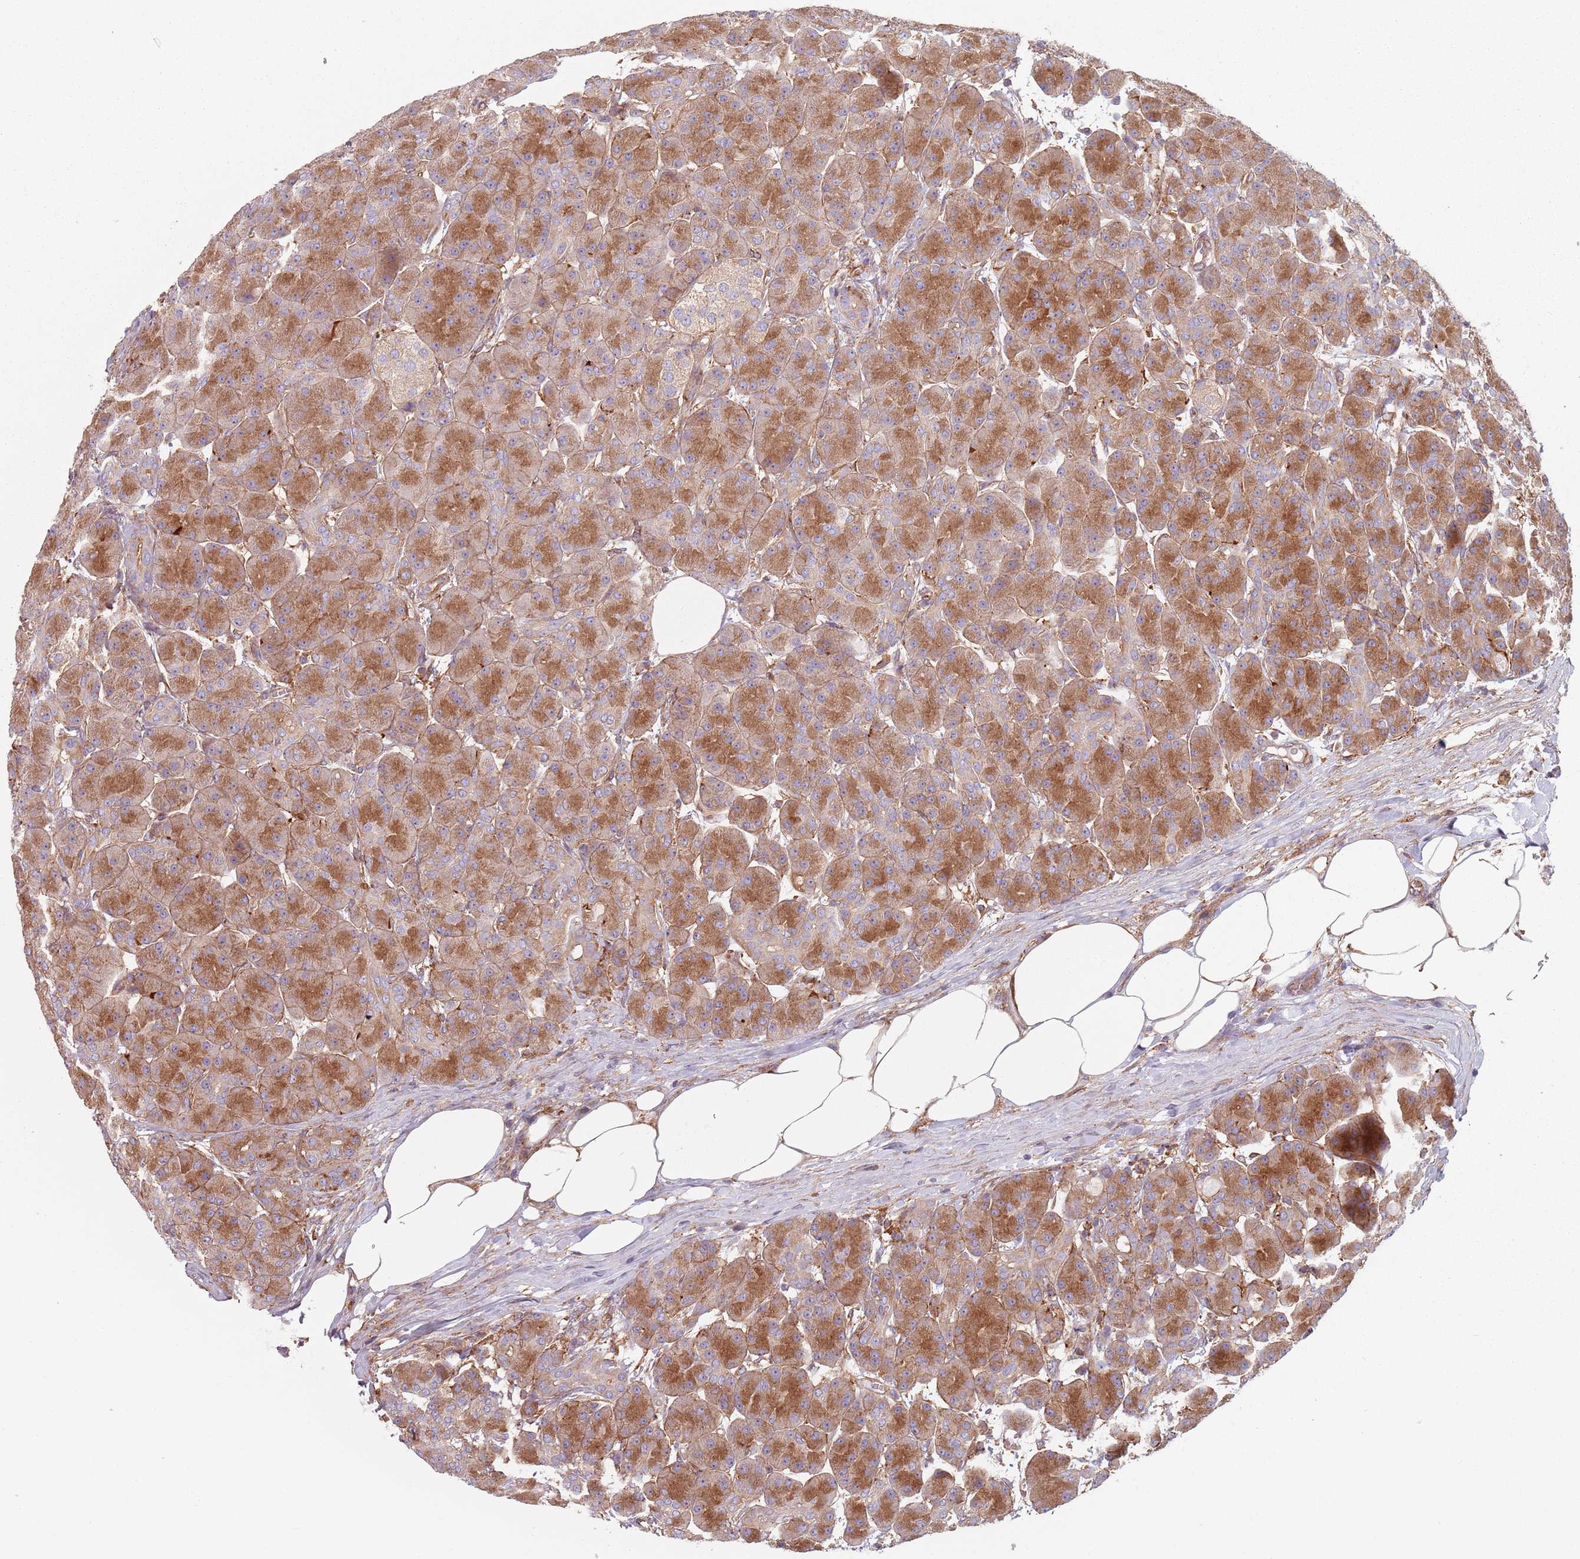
{"staining": {"intensity": "moderate", "quantity": ">75%", "location": "cytoplasmic/membranous"}, "tissue": "pancreas", "cell_type": "Exocrine glandular cells", "image_type": "normal", "snomed": [{"axis": "morphology", "description": "Normal tissue, NOS"}, {"axis": "topography", "description": "Pancreas"}], "caption": "Immunohistochemistry of unremarkable pancreas reveals medium levels of moderate cytoplasmic/membranous staining in approximately >75% of exocrine glandular cells. Immunohistochemistry (ihc) stains the protein in brown and the nuclei are stained blue.", "gene": "TPD52L2", "patient": {"sex": "male", "age": 63}}